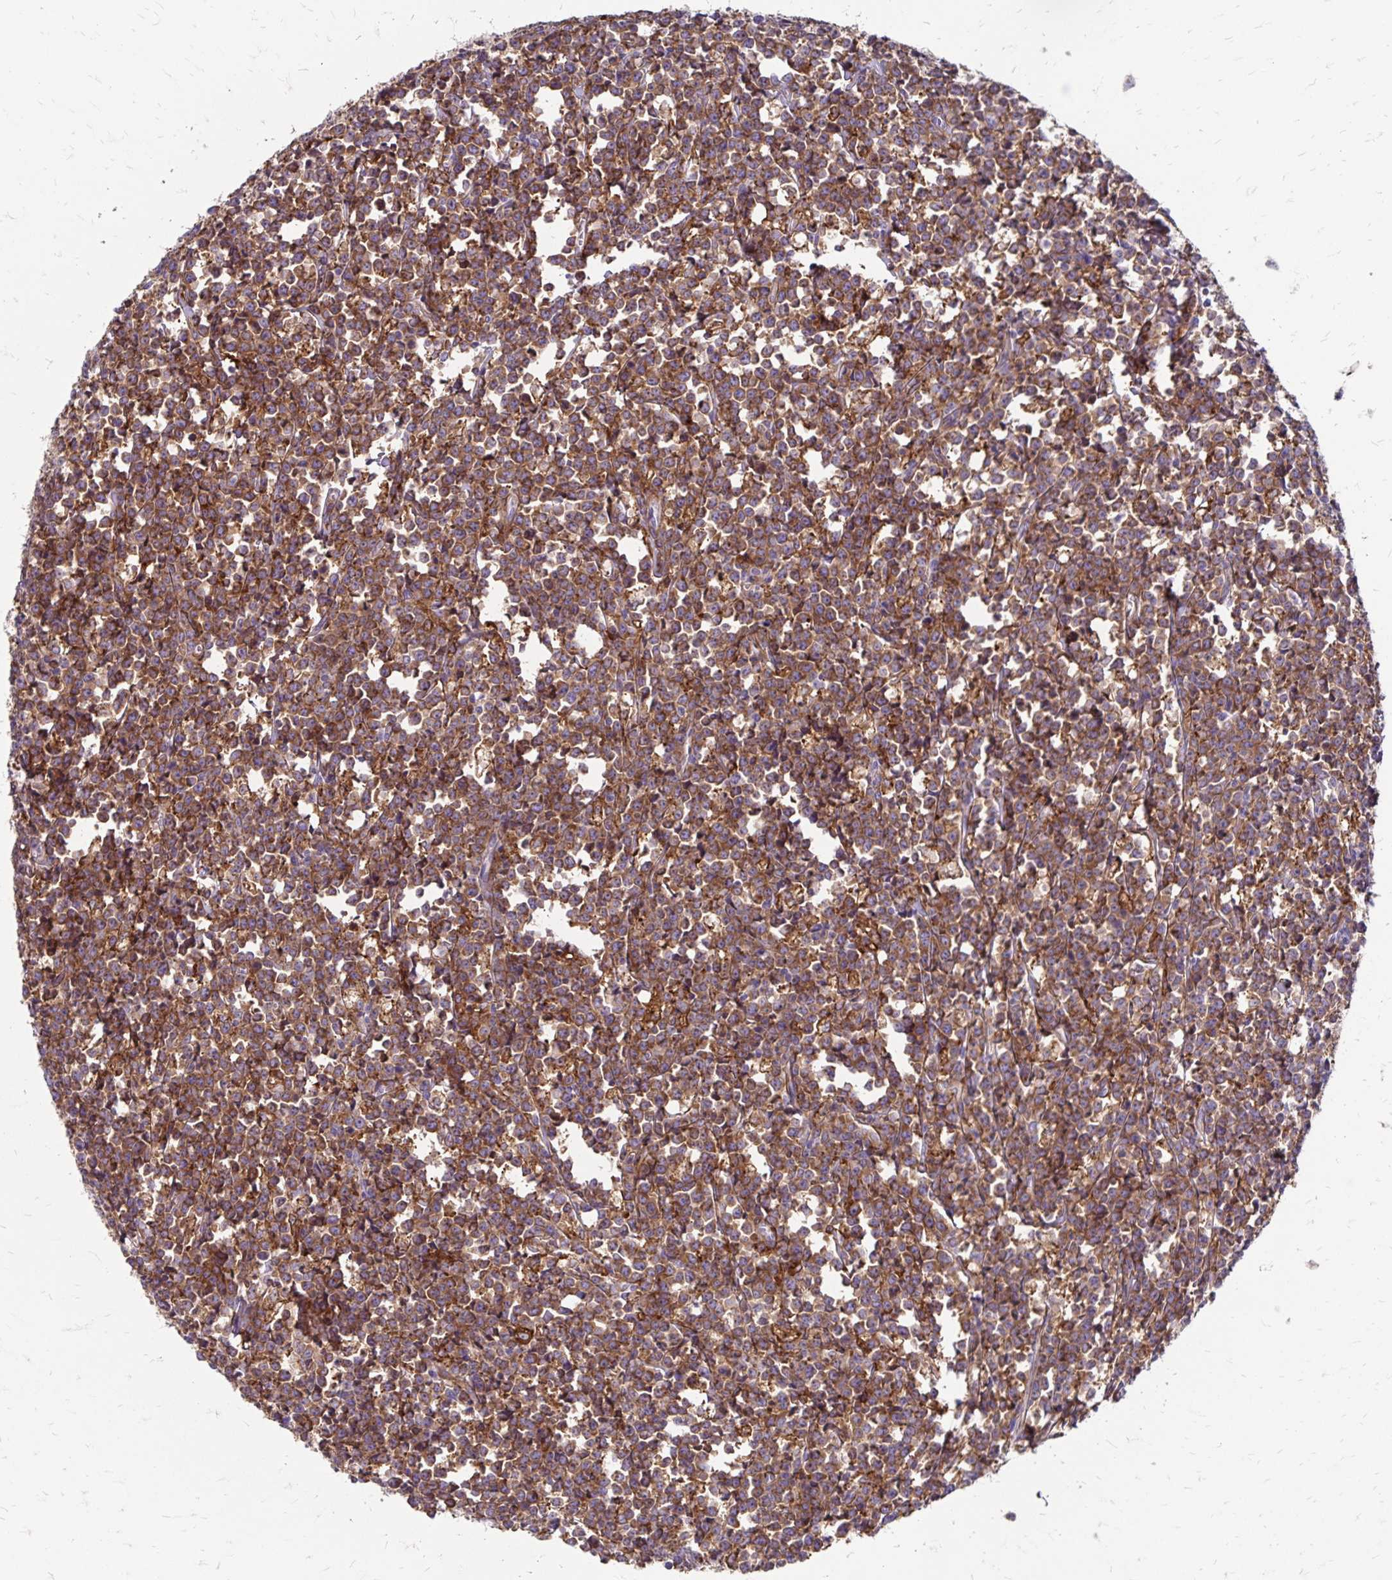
{"staining": {"intensity": "strong", "quantity": ">75%", "location": "cytoplasmic/membranous"}, "tissue": "lymphoma", "cell_type": "Tumor cells", "image_type": "cancer", "snomed": [{"axis": "morphology", "description": "Malignant lymphoma, non-Hodgkin's type, High grade"}, {"axis": "topography", "description": "Small intestine"}], "caption": "High-grade malignant lymphoma, non-Hodgkin's type stained with a brown dye shows strong cytoplasmic/membranous positive staining in about >75% of tumor cells.", "gene": "TNS3", "patient": {"sex": "female", "age": 56}}